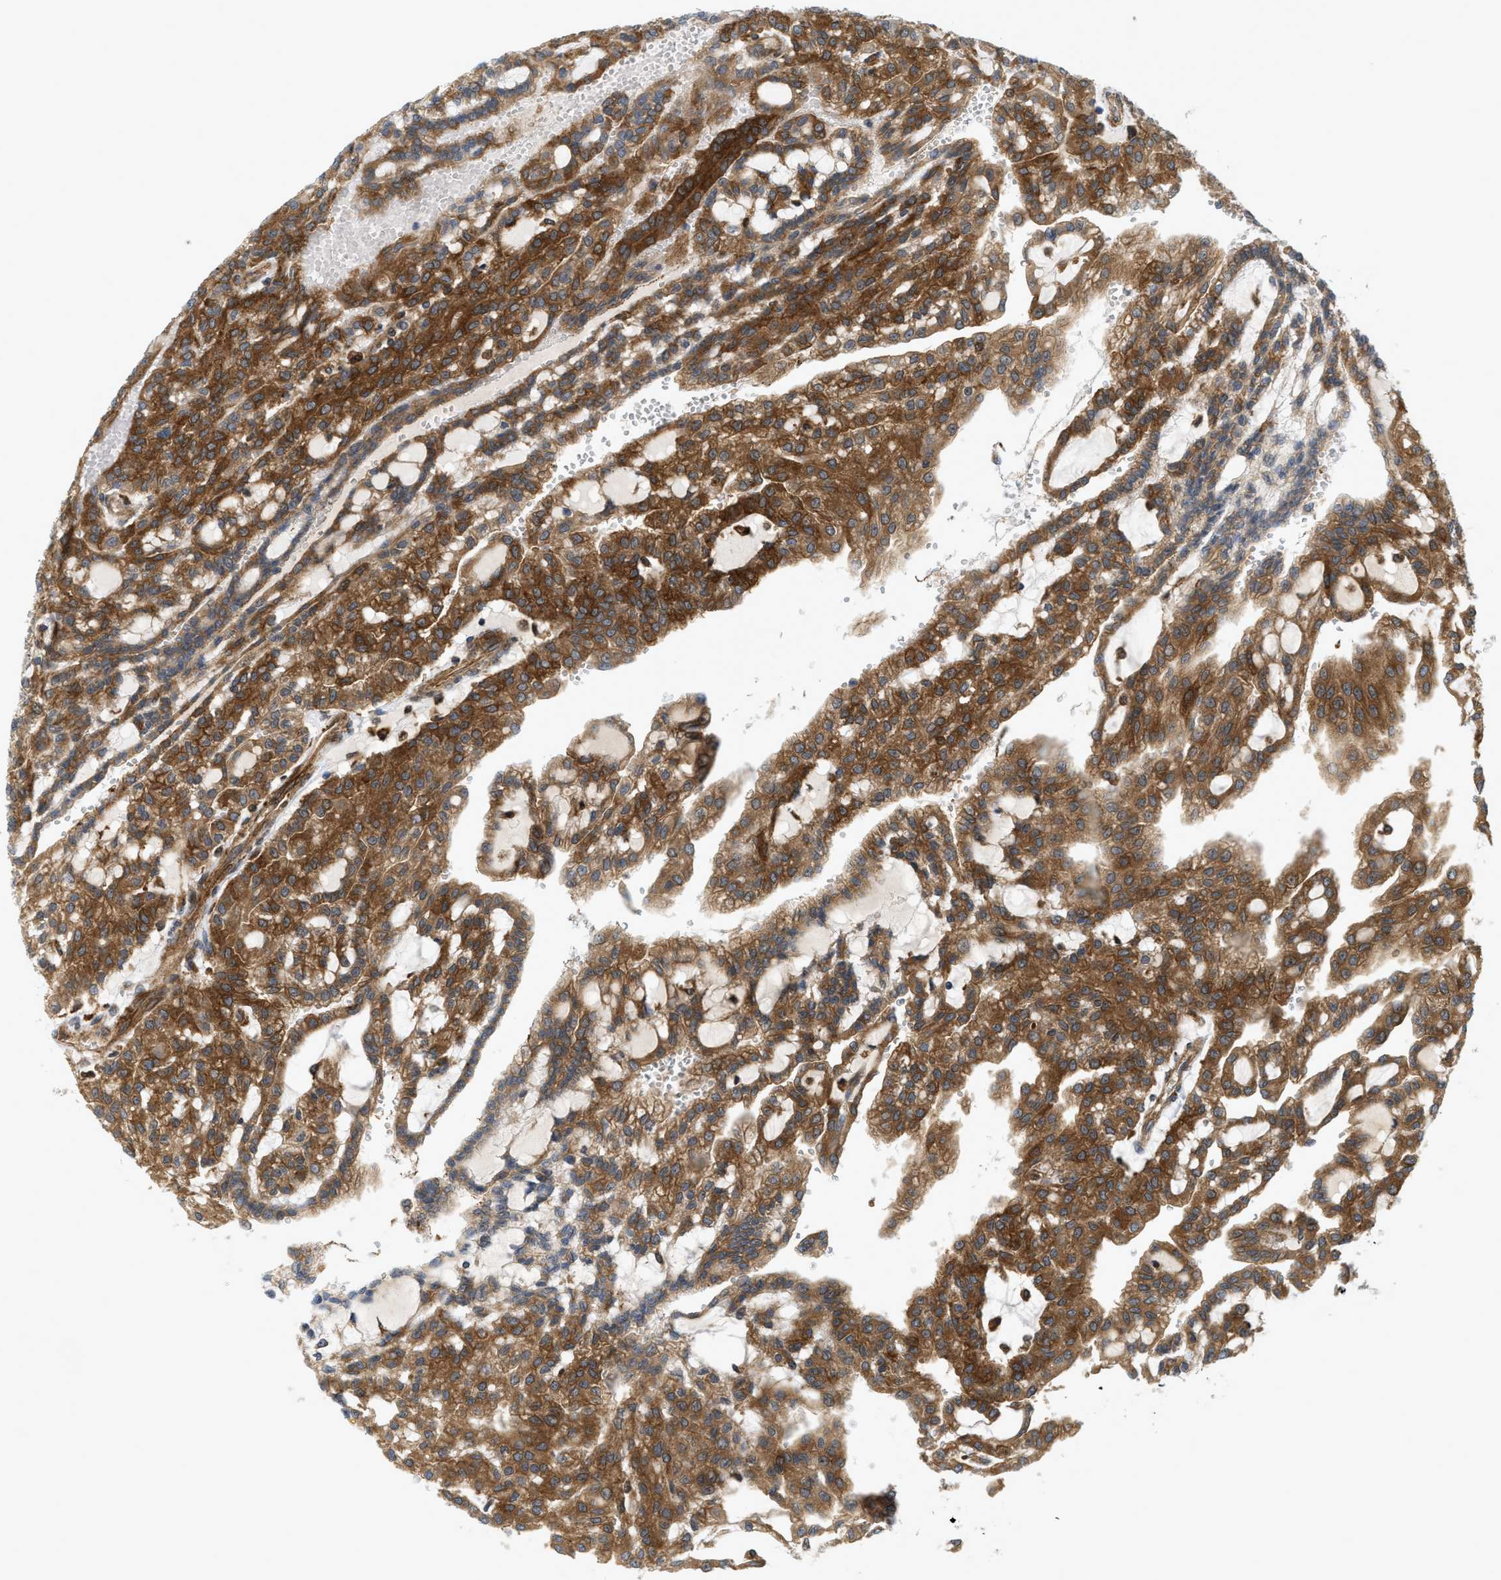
{"staining": {"intensity": "strong", "quantity": ">75%", "location": "cytoplasmic/membranous"}, "tissue": "renal cancer", "cell_type": "Tumor cells", "image_type": "cancer", "snomed": [{"axis": "morphology", "description": "Adenocarcinoma, NOS"}, {"axis": "topography", "description": "Kidney"}], "caption": "Tumor cells show high levels of strong cytoplasmic/membranous expression in about >75% of cells in renal adenocarcinoma. (Brightfield microscopy of DAB IHC at high magnification).", "gene": "PICALM", "patient": {"sex": "male", "age": 63}}